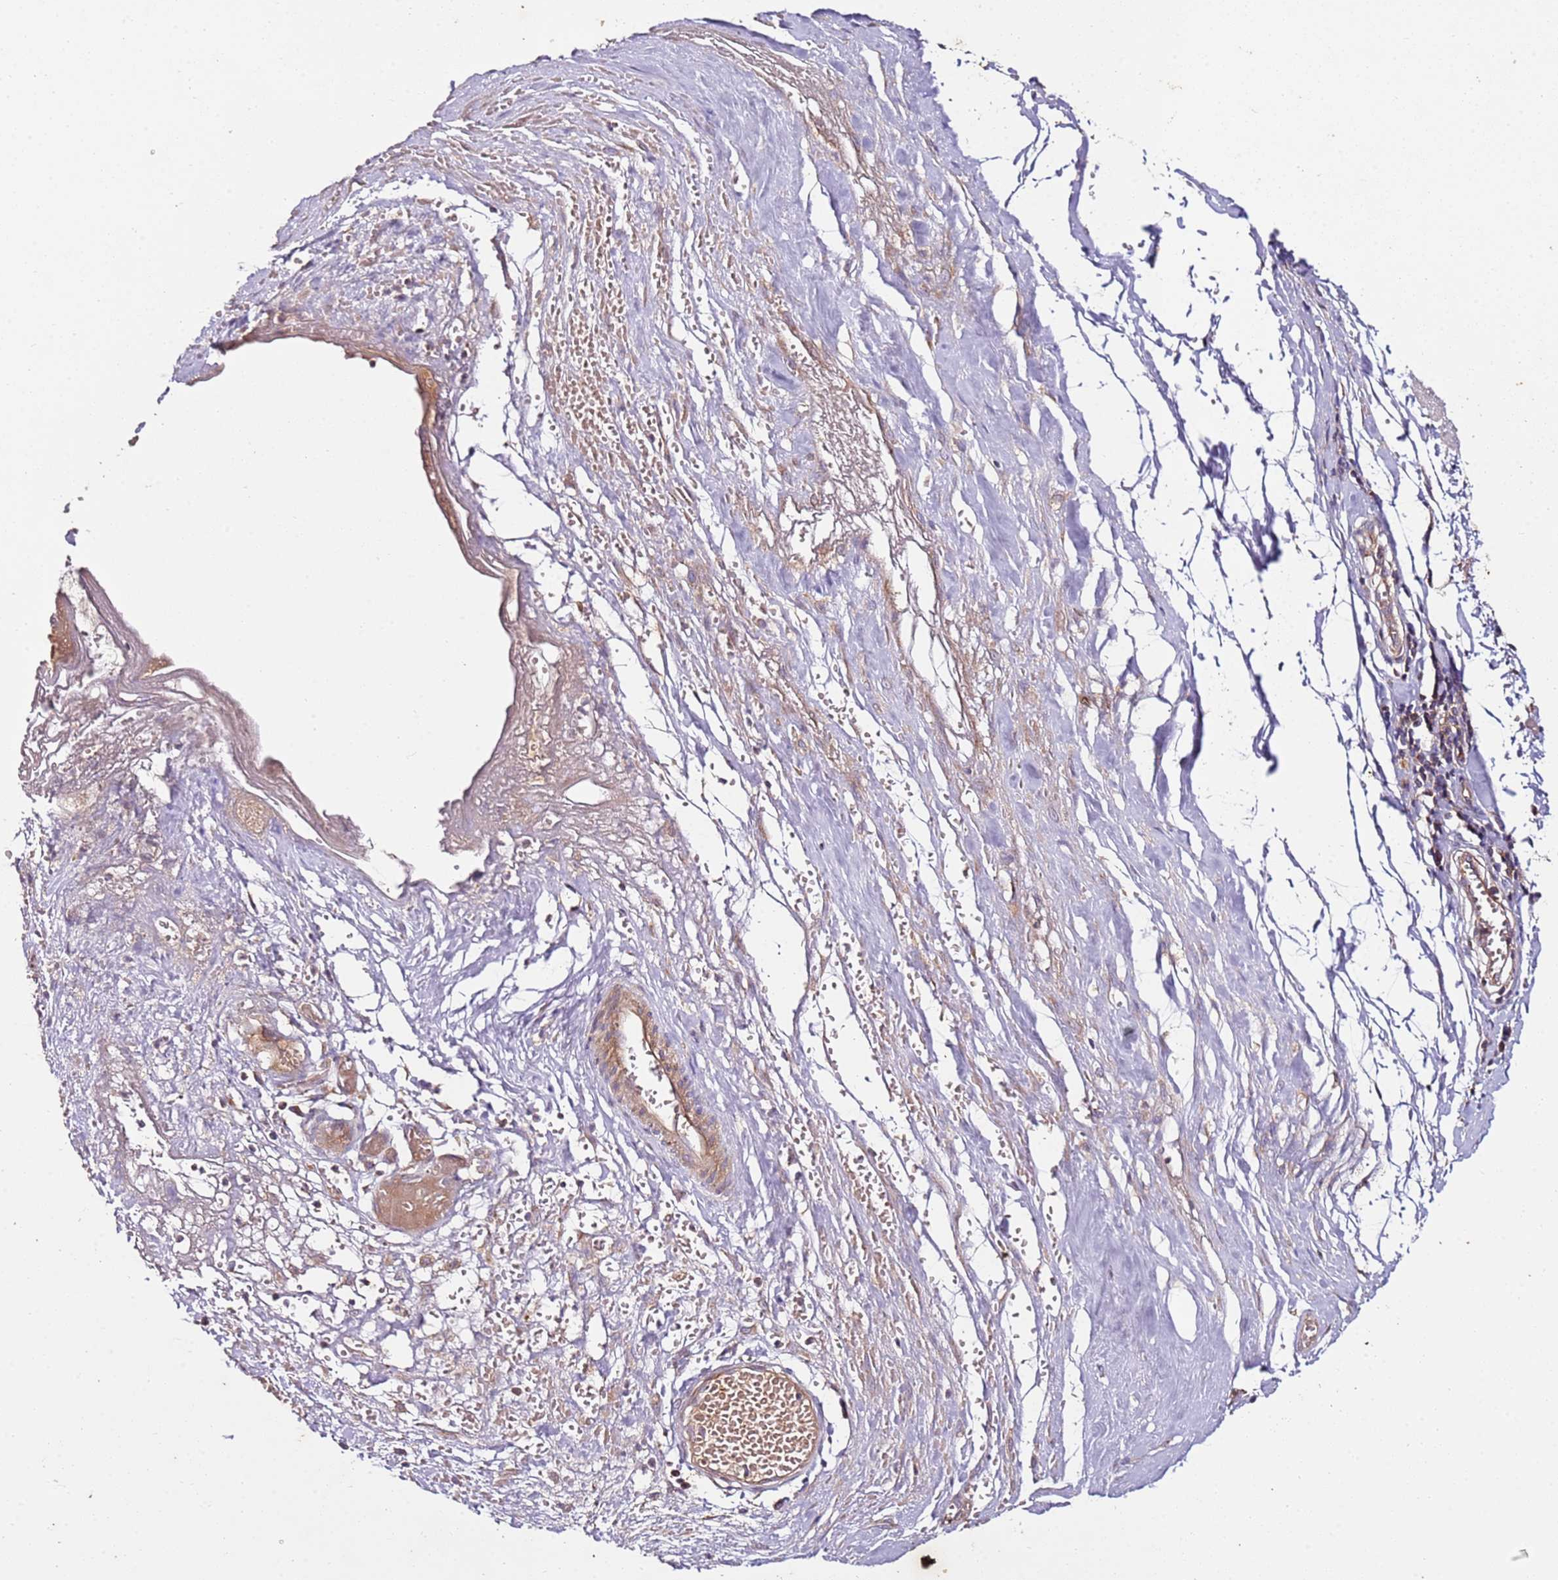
{"staining": {"intensity": "weak", "quantity": "<25%", "location": "cytoplasmic/membranous"}, "tissue": "smooth muscle", "cell_type": "Smooth muscle cells", "image_type": "normal", "snomed": [{"axis": "morphology", "description": "Normal tissue, NOS"}, {"axis": "morphology", "description": "Adenocarcinoma, NOS"}, {"axis": "topography", "description": "Colon"}, {"axis": "topography", "description": "Peripheral nerve tissue"}], "caption": "This is an immunohistochemistry micrograph of unremarkable smooth muscle. There is no staining in smooth muscle cells.", "gene": "KRTAP21", "patient": {"sex": "male", "age": 14}}